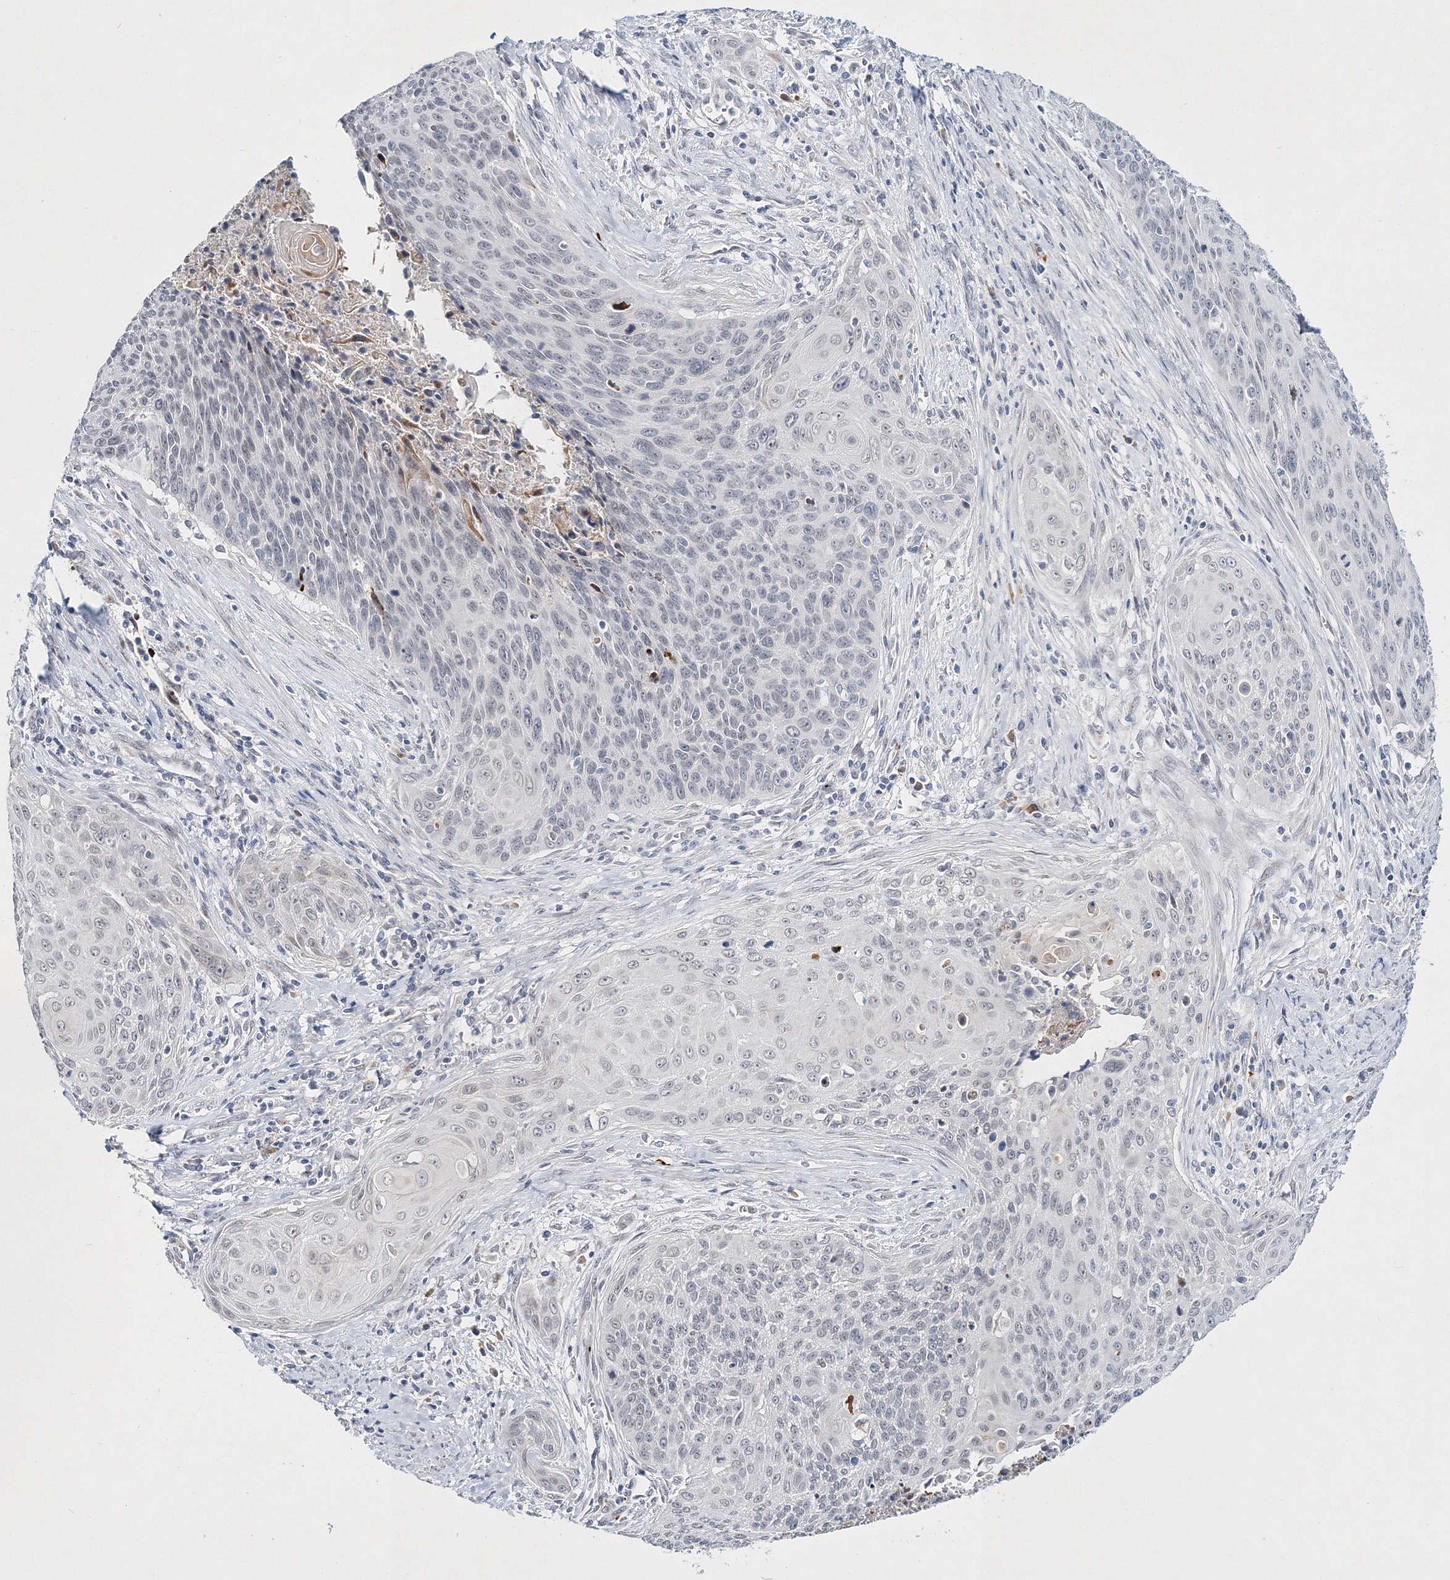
{"staining": {"intensity": "negative", "quantity": "none", "location": "none"}, "tissue": "cervical cancer", "cell_type": "Tumor cells", "image_type": "cancer", "snomed": [{"axis": "morphology", "description": "Squamous cell carcinoma, NOS"}, {"axis": "topography", "description": "Cervix"}], "caption": "An image of cervical cancer stained for a protein displays no brown staining in tumor cells.", "gene": "MYOZ2", "patient": {"sex": "female", "age": 55}}